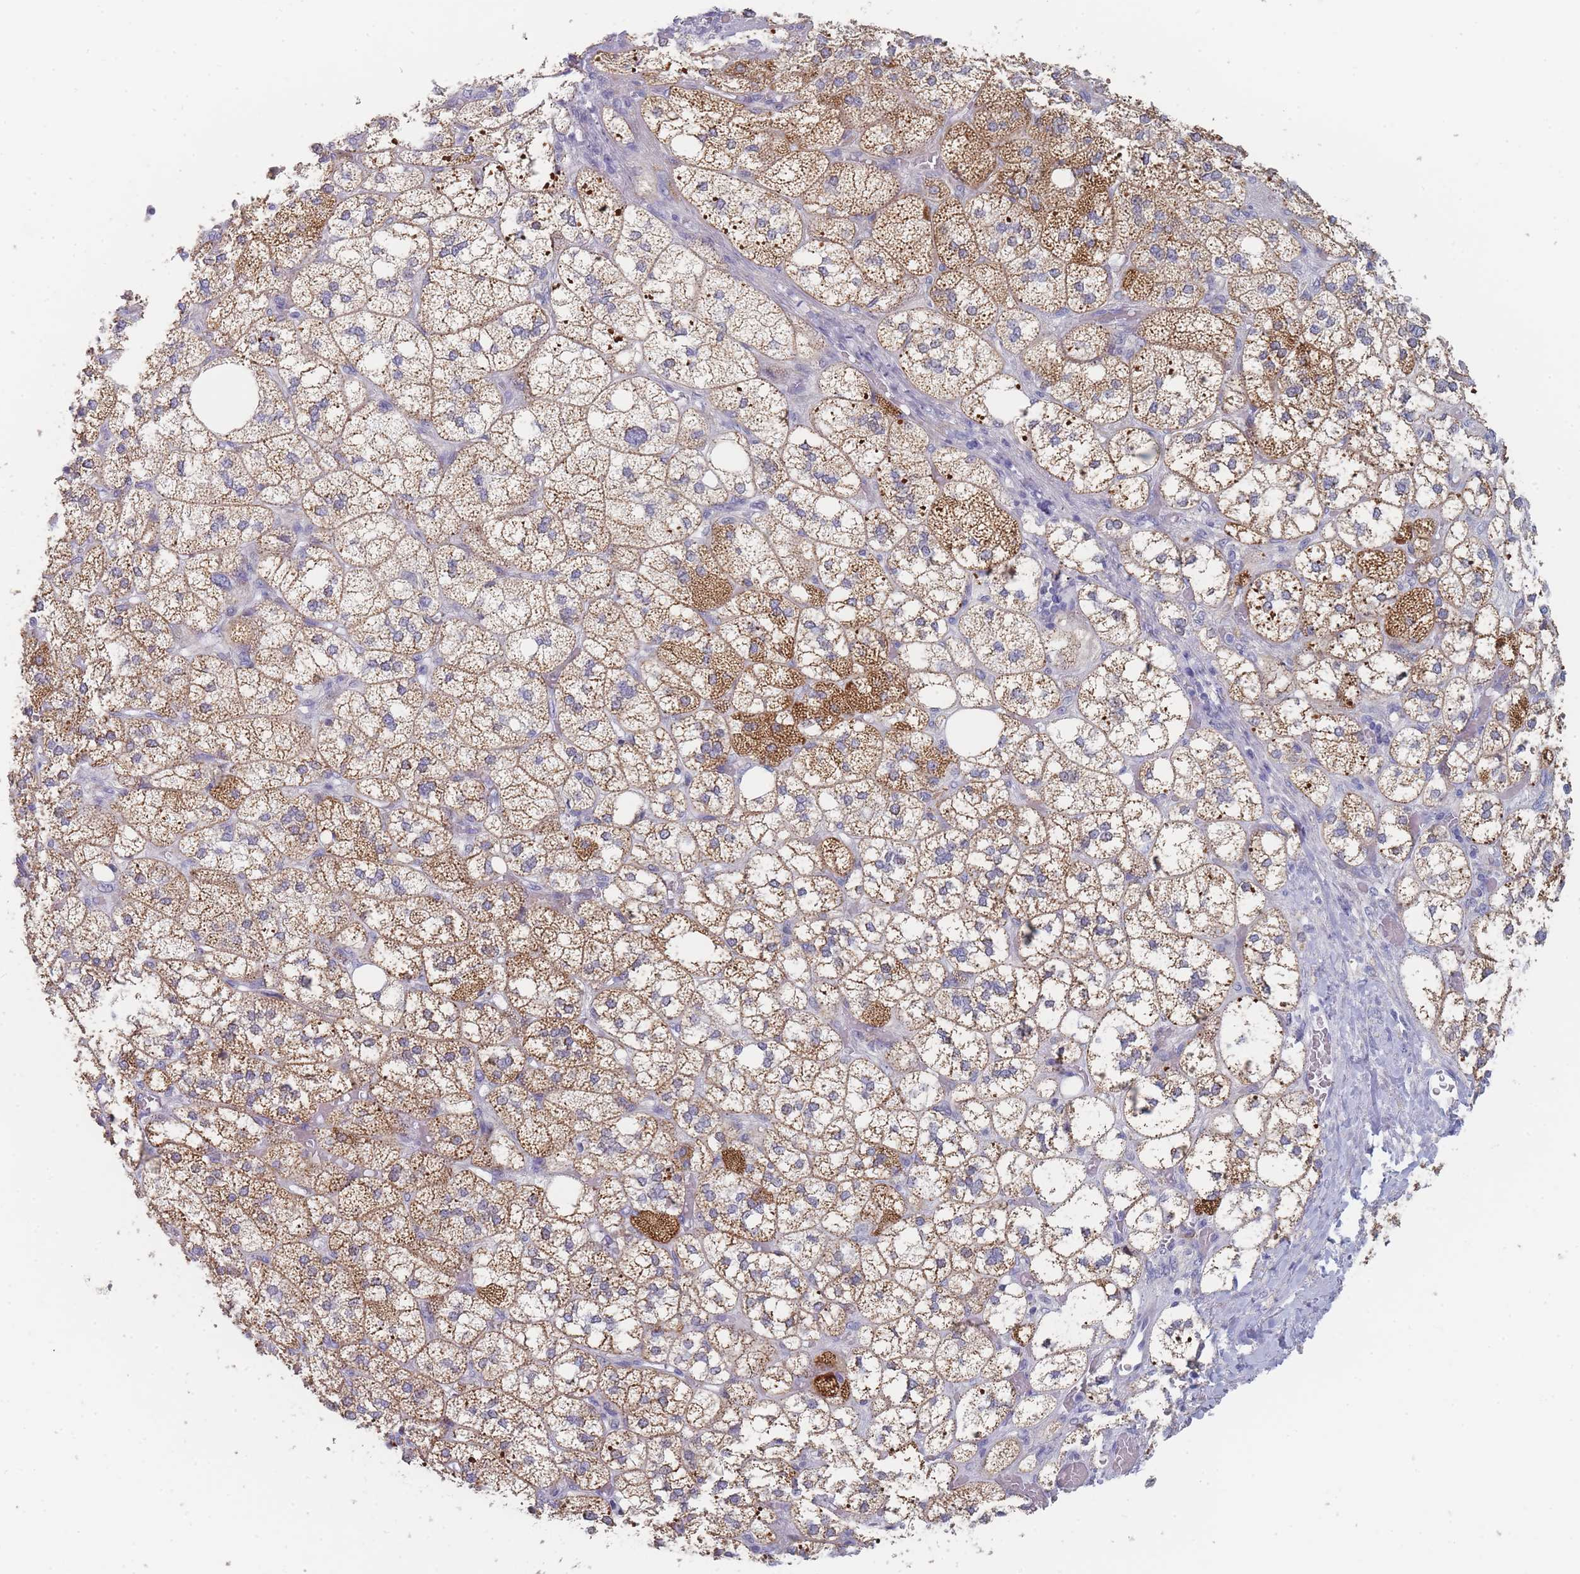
{"staining": {"intensity": "moderate", "quantity": ">75%", "location": "cytoplasmic/membranous"}, "tissue": "adrenal gland", "cell_type": "Glandular cells", "image_type": "normal", "snomed": [{"axis": "morphology", "description": "Normal tissue, NOS"}, {"axis": "topography", "description": "Adrenal gland"}], "caption": "This histopathology image exhibits benign adrenal gland stained with immunohistochemistry to label a protein in brown. The cytoplasmic/membranous of glandular cells show moderate positivity for the protein. Nuclei are counter-stained blue.", "gene": "RNF8", "patient": {"sex": "male", "age": 61}}